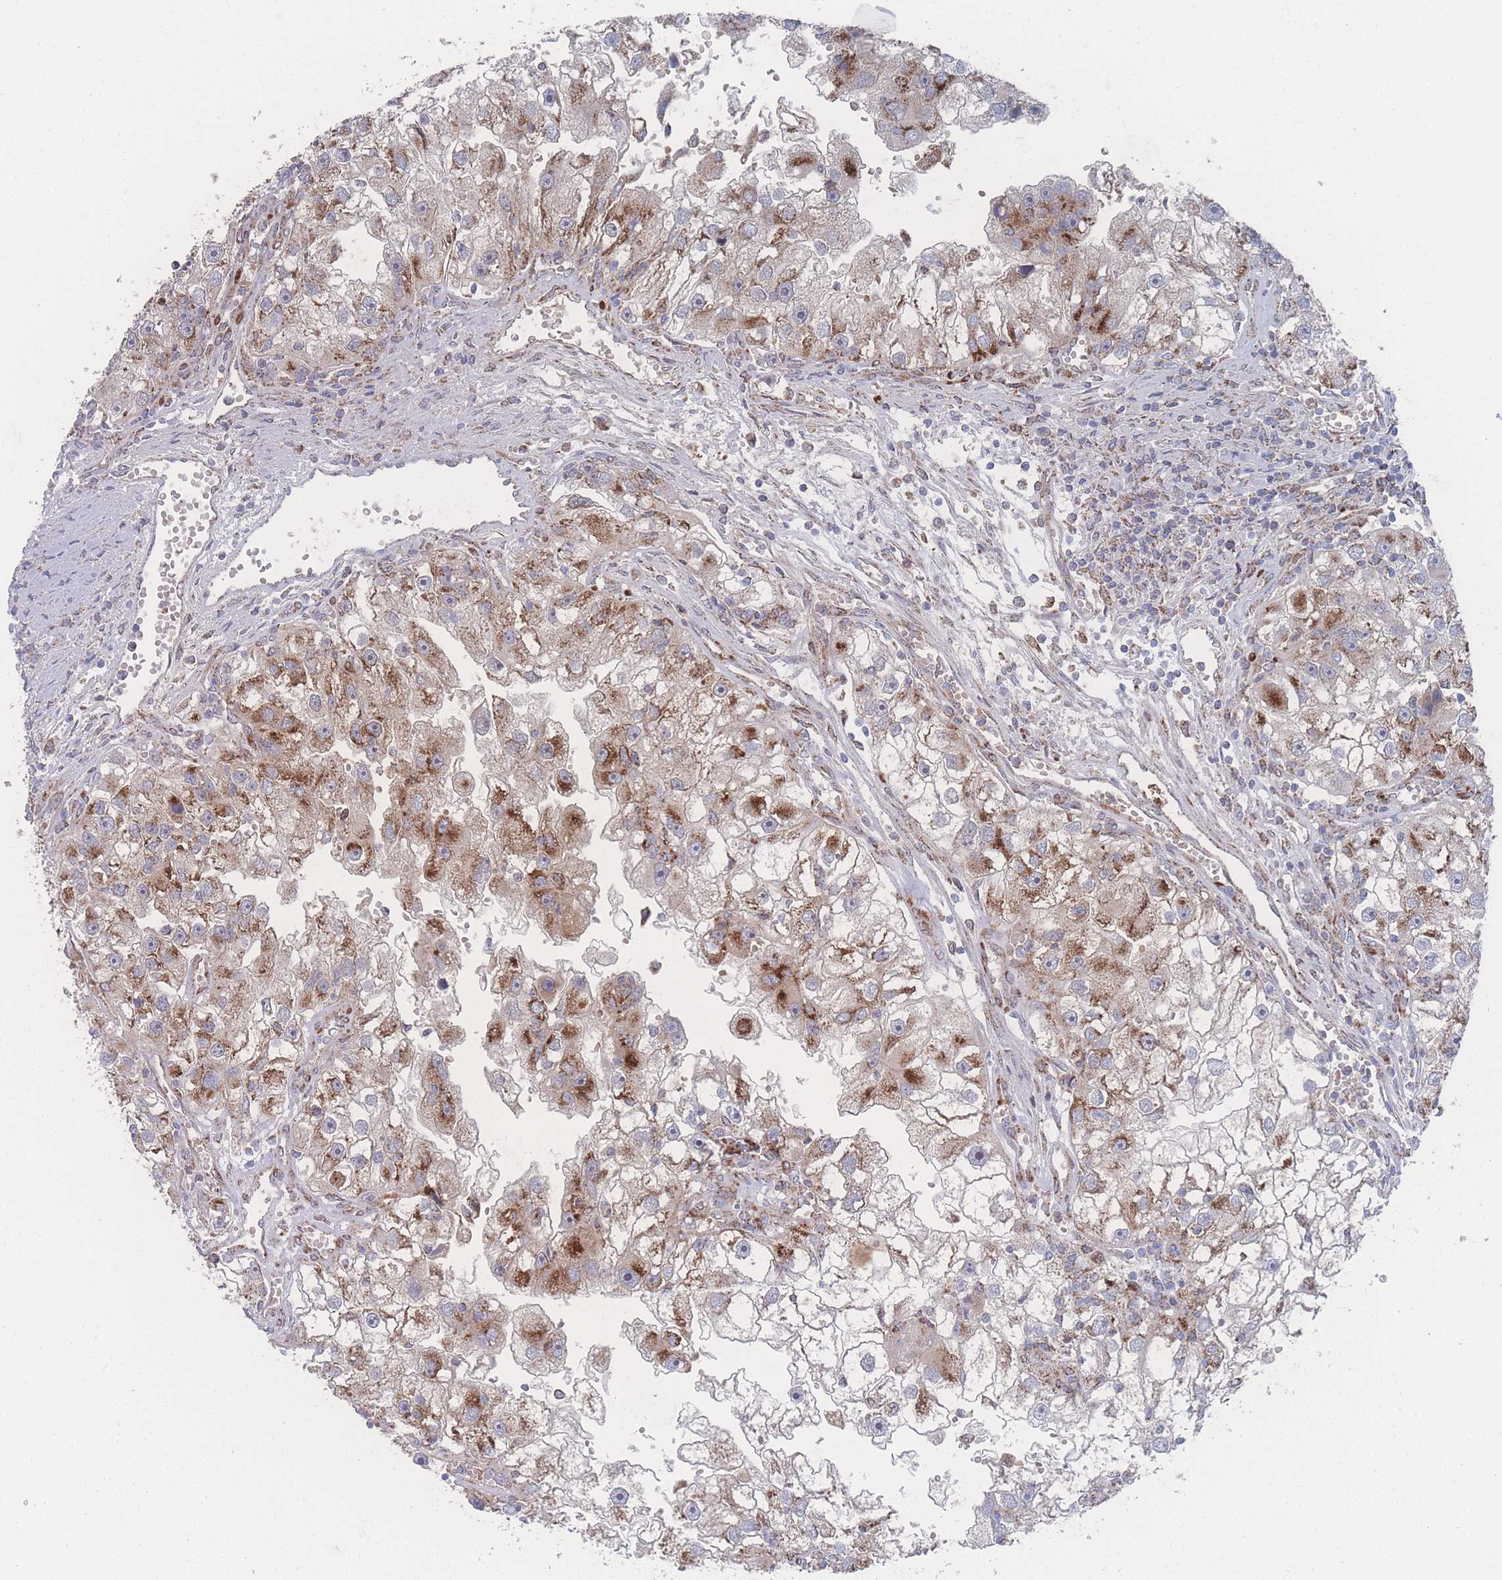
{"staining": {"intensity": "moderate", "quantity": "25%-75%", "location": "cytoplasmic/membranous"}, "tissue": "renal cancer", "cell_type": "Tumor cells", "image_type": "cancer", "snomed": [{"axis": "morphology", "description": "Adenocarcinoma, NOS"}, {"axis": "topography", "description": "Kidney"}], "caption": "High-magnification brightfield microscopy of renal adenocarcinoma stained with DAB (3,3'-diaminobenzidine) (brown) and counterstained with hematoxylin (blue). tumor cells exhibit moderate cytoplasmic/membranous positivity is appreciated in approximately25%-75% of cells.", "gene": "PEX14", "patient": {"sex": "male", "age": 63}}